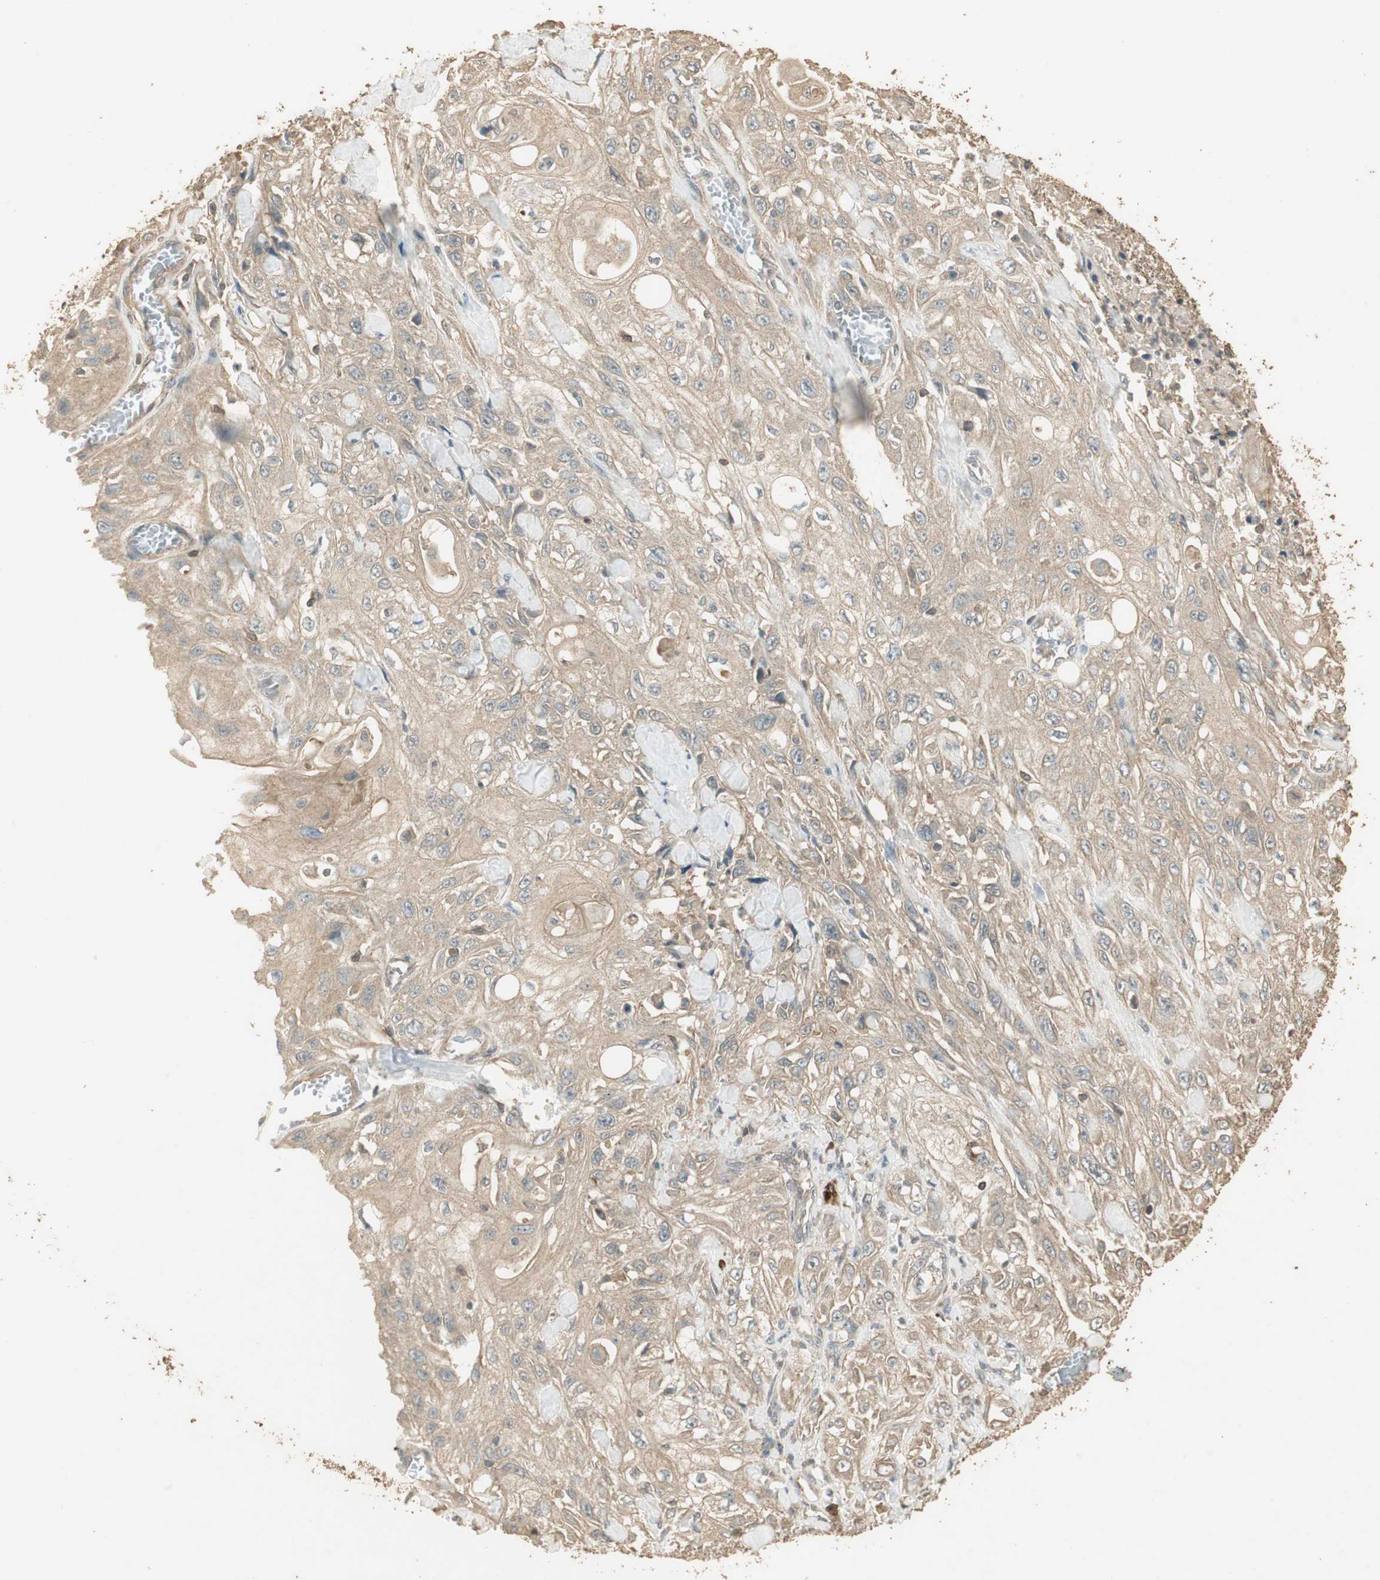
{"staining": {"intensity": "weak", "quantity": ">75%", "location": "cytoplasmic/membranous"}, "tissue": "skin cancer", "cell_type": "Tumor cells", "image_type": "cancer", "snomed": [{"axis": "morphology", "description": "Squamous cell carcinoma, NOS"}, {"axis": "morphology", "description": "Squamous cell carcinoma, metastatic, NOS"}, {"axis": "topography", "description": "Skin"}, {"axis": "topography", "description": "Lymph node"}], "caption": "An image of metastatic squamous cell carcinoma (skin) stained for a protein demonstrates weak cytoplasmic/membranous brown staining in tumor cells. The protein is stained brown, and the nuclei are stained in blue (DAB (3,3'-diaminobenzidine) IHC with brightfield microscopy, high magnification).", "gene": "USP2", "patient": {"sex": "male", "age": 75}}